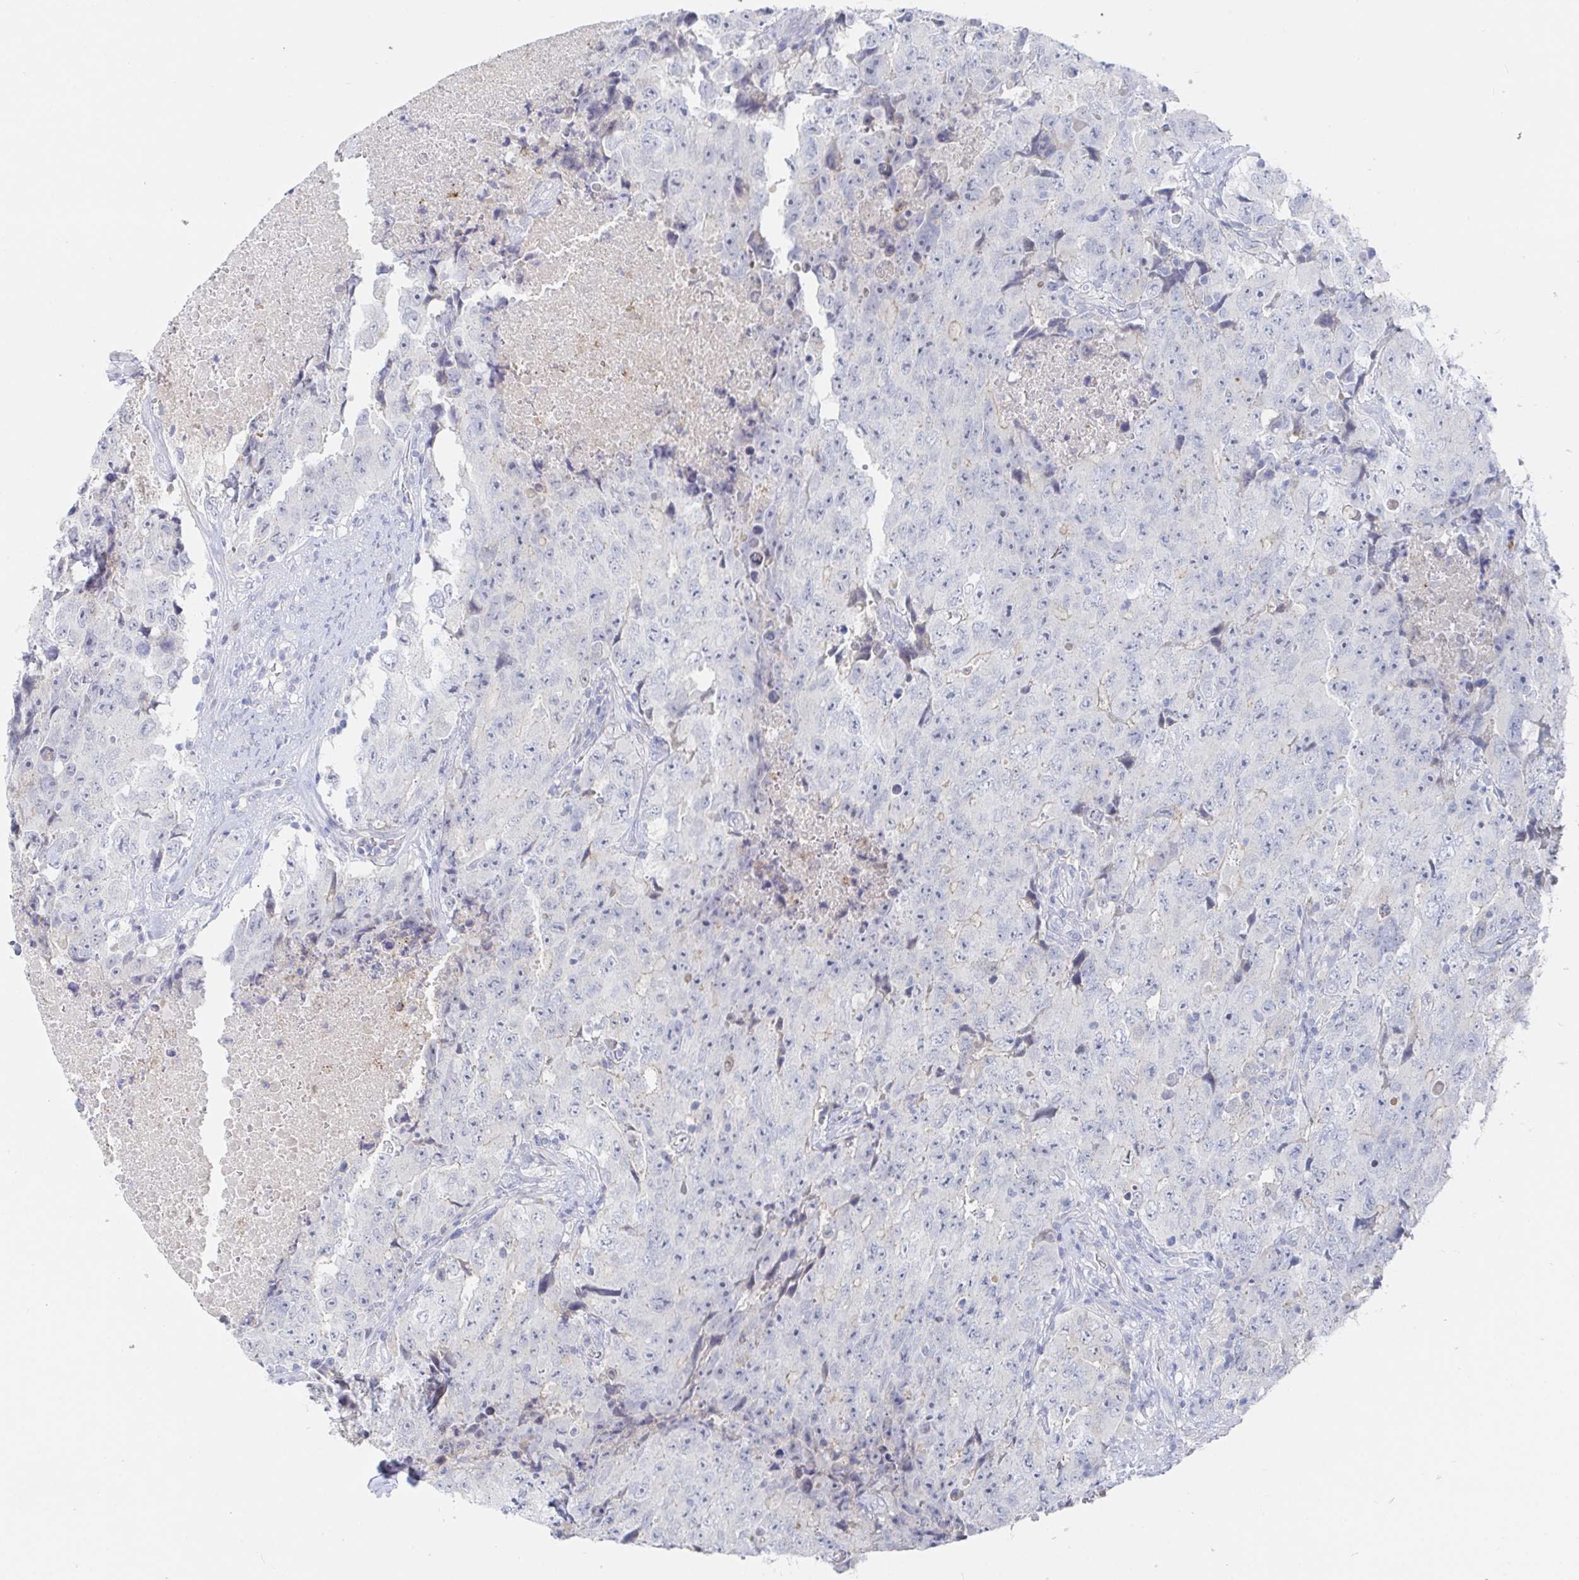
{"staining": {"intensity": "negative", "quantity": "none", "location": "none"}, "tissue": "testis cancer", "cell_type": "Tumor cells", "image_type": "cancer", "snomed": [{"axis": "morphology", "description": "Carcinoma, Embryonal, NOS"}, {"axis": "topography", "description": "Testis"}], "caption": "An IHC image of testis embryonal carcinoma is shown. There is no staining in tumor cells of testis embryonal carcinoma. (Immunohistochemistry, brightfield microscopy, high magnification).", "gene": "ZNF430", "patient": {"sex": "male", "age": 24}}